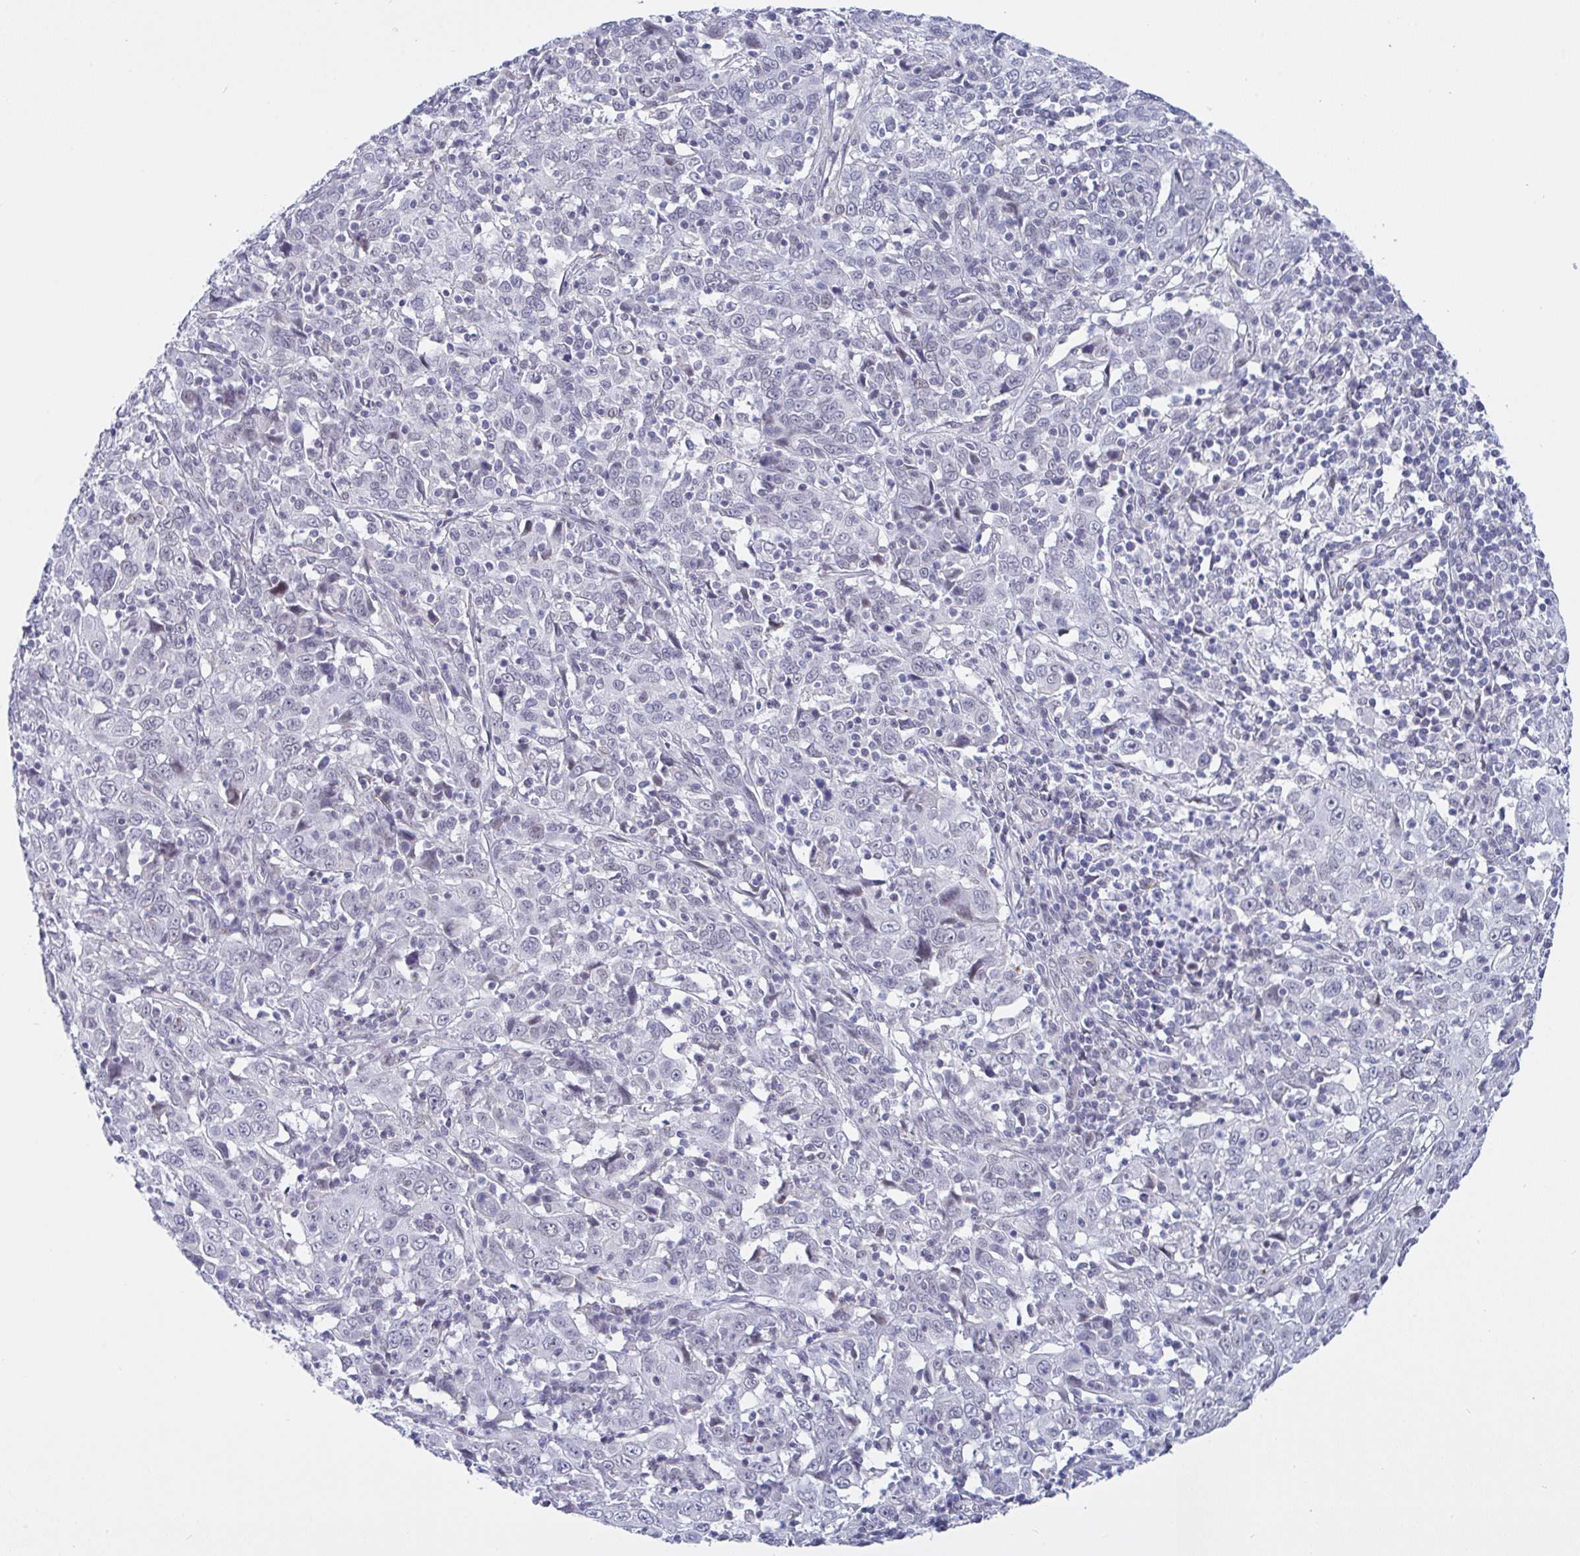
{"staining": {"intensity": "negative", "quantity": "none", "location": "none"}, "tissue": "cervical cancer", "cell_type": "Tumor cells", "image_type": "cancer", "snomed": [{"axis": "morphology", "description": "Squamous cell carcinoma, NOS"}, {"axis": "topography", "description": "Cervix"}], "caption": "A micrograph of cervical cancer stained for a protein exhibits no brown staining in tumor cells. (DAB IHC with hematoxylin counter stain).", "gene": "FBXL22", "patient": {"sex": "female", "age": 46}}